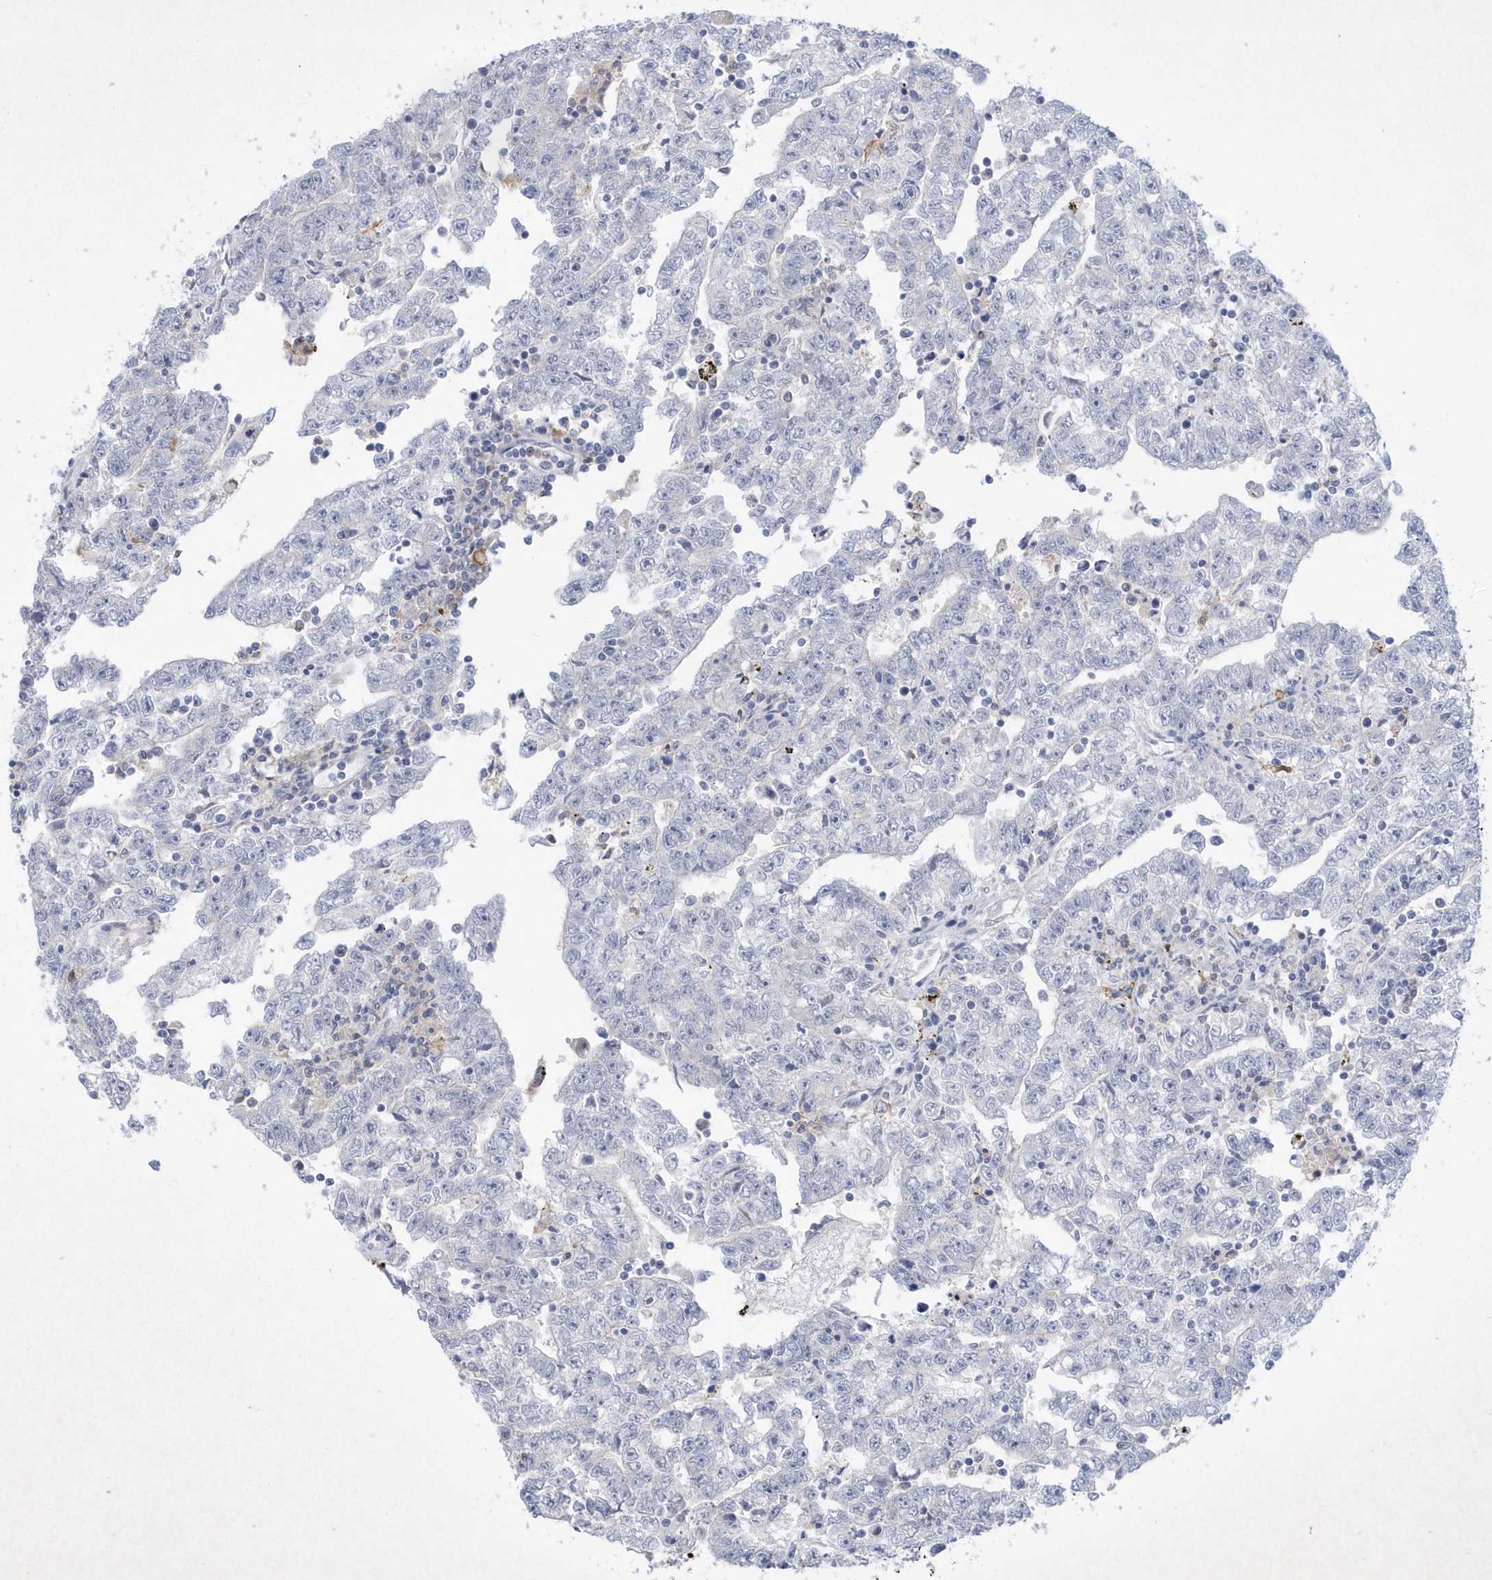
{"staining": {"intensity": "negative", "quantity": "none", "location": "none"}, "tissue": "testis cancer", "cell_type": "Tumor cells", "image_type": "cancer", "snomed": [{"axis": "morphology", "description": "Carcinoma, Embryonal, NOS"}, {"axis": "topography", "description": "Testis"}], "caption": "A high-resolution photomicrograph shows immunohistochemistry (IHC) staining of testis cancer, which displays no significant positivity in tumor cells.", "gene": "BHLHA15", "patient": {"sex": "male", "age": 25}}